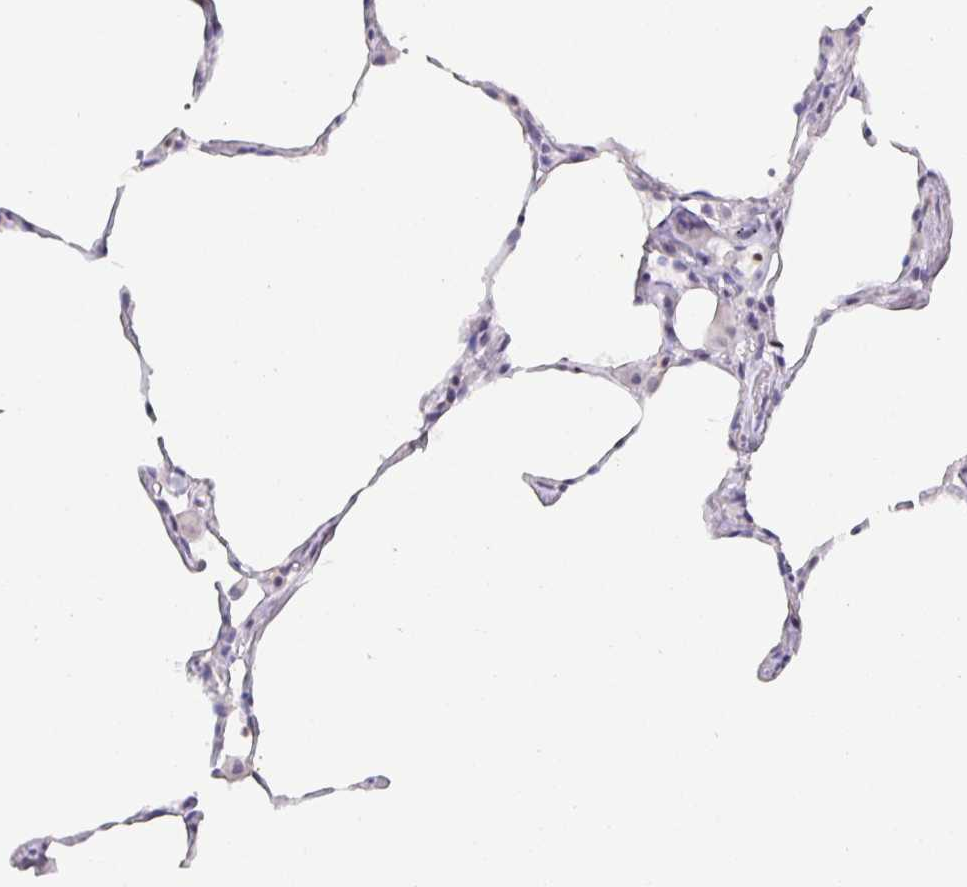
{"staining": {"intensity": "negative", "quantity": "none", "location": "none"}, "tissue": "lung", "cell_type": "Alveolar cells", "image_type": "normal", "snomed": [{"axis": "morphology", "description": "Normal tissue, NOS"}, {"axis": "topography", "description": "Lung"}], "caption": "The histopathology image exhibits no staining of alveolar cells in unremarkable lung. (Stains: DAB immunohistochemistry (IHC) with hematoxylin counter stain, Microscopy: brightfield microscopy at high magnification).", "gene": "SATB1", "patient": {"sex": "female", "age": 57}}